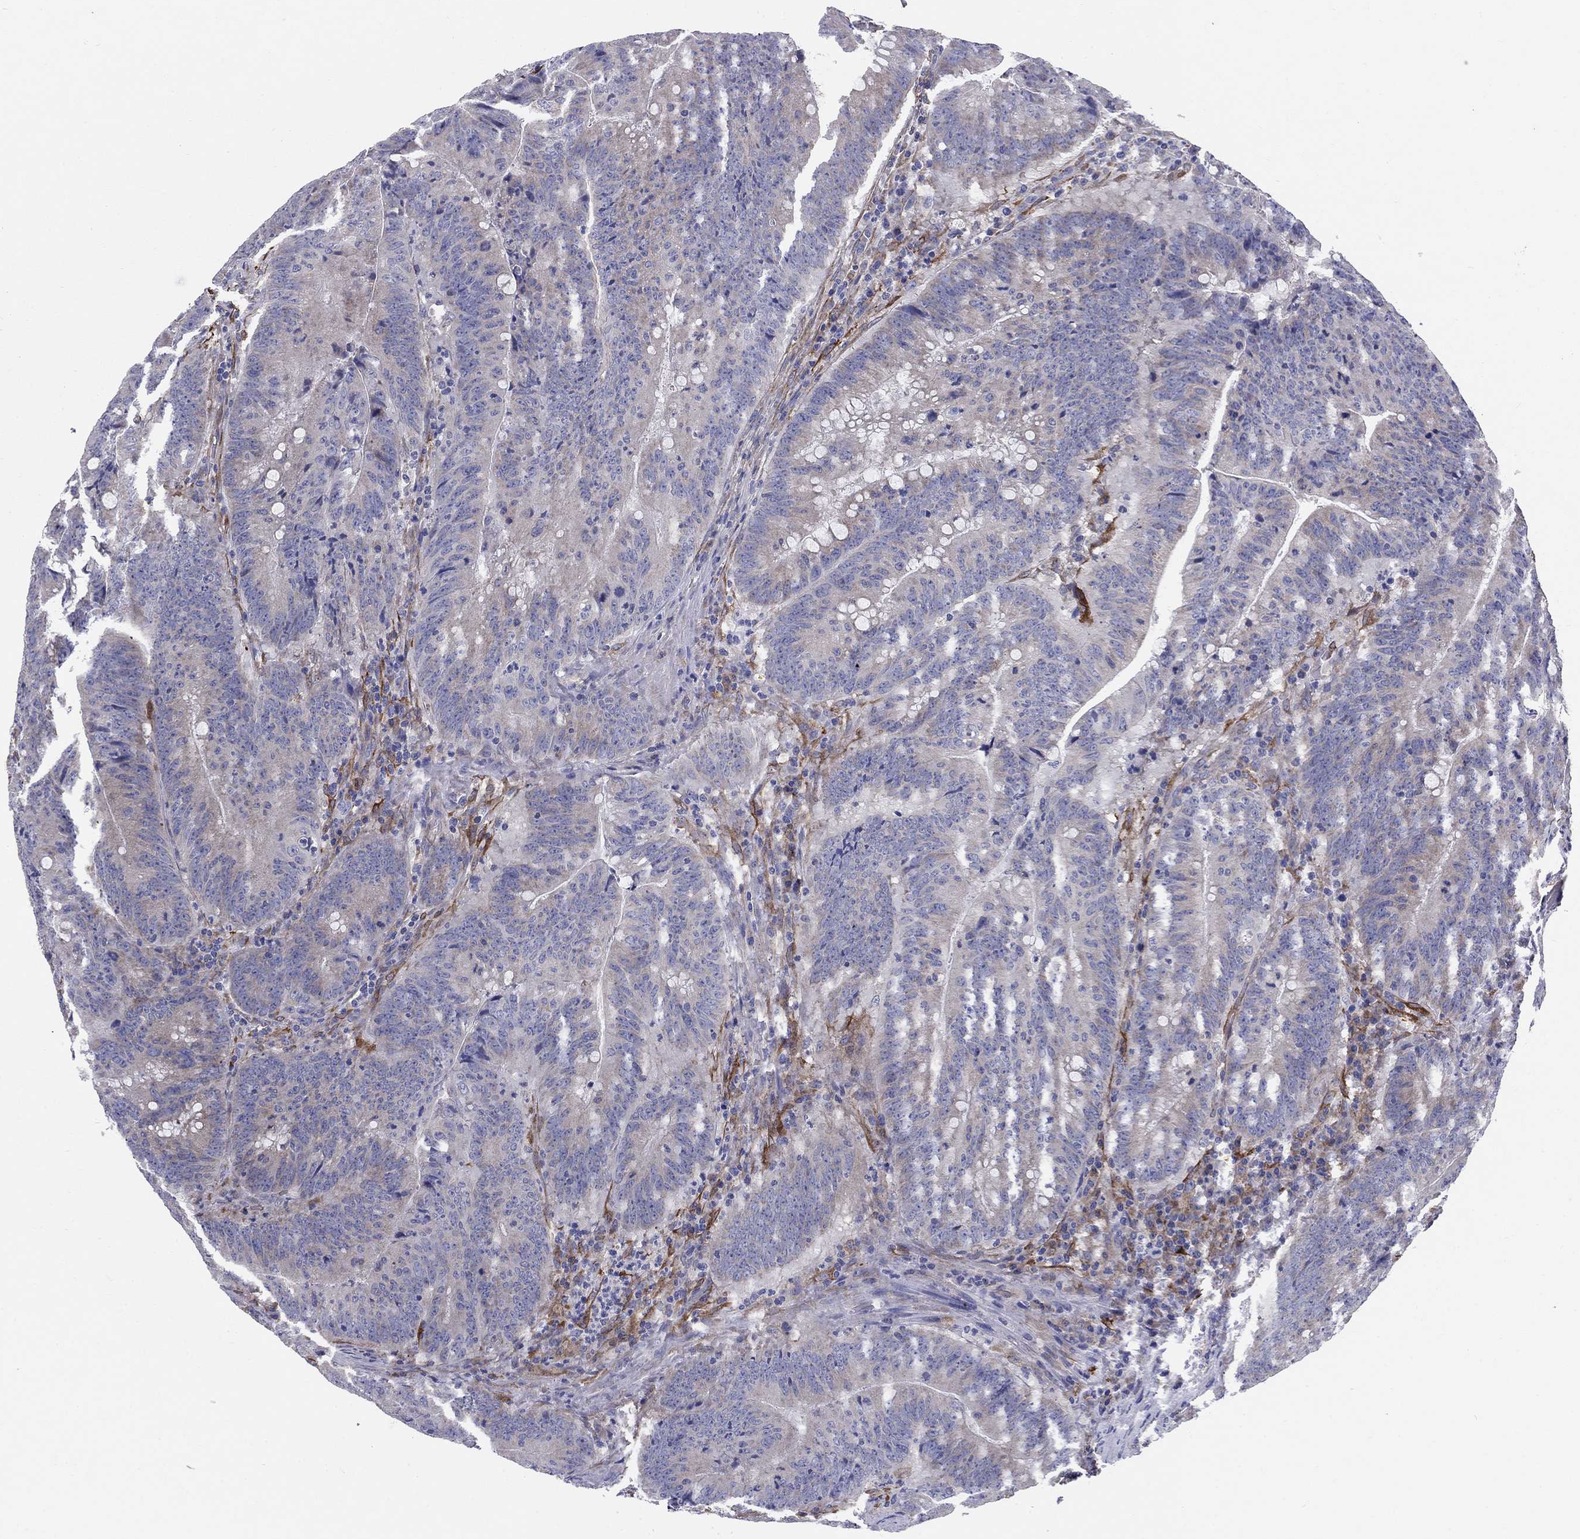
{"staining": {"intensity": "negative", "quantity": "none", "location": "none"}, "tissue": "colorectal cancer", "cell_type": "Tumor cells", "image_type": "cancer", "snomed": [{"axis": "morphology", "description": "Adenocarcinoma, NOS"}, {"axis": "topography", "description": "Colon"}], "caption": "A histopathology image of colorectal cancer stained for a protein reveals no brown staining in tumor cells. (DAB IHC with hematoxylin counter stain).", "gene": "EMP2", "patient": {"sex": "female", "age": 87}}